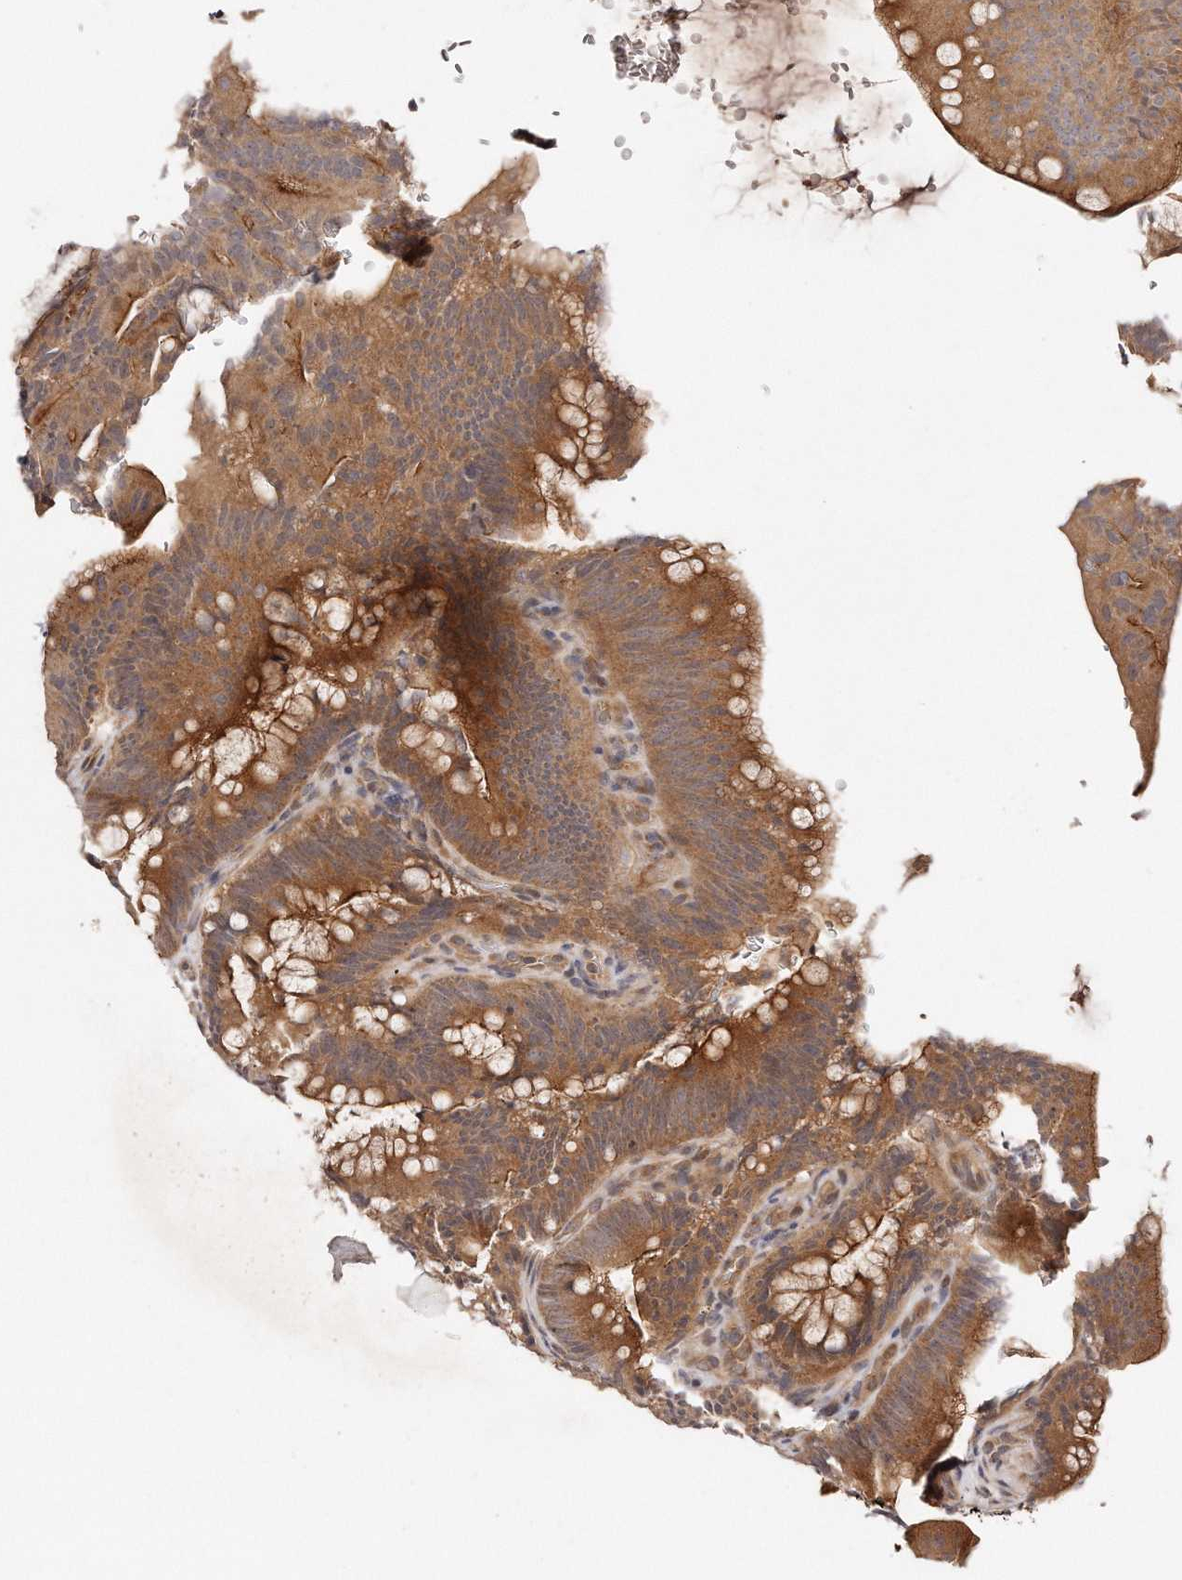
{"staining": {"intensity": "moderate", "quantity": ">75%", "location": "cytoplasmic/membranous"}, "tissue": "colorectal cancer", "cell_type": "Tumor cells", "image_type": "cancer", "snomed": [{"axis": "morphology", "description": "Normal tissue, NOS"}, {"axis": "topography", "description": "Colon"}], "caption": "Immunohistochemical staining of colorectal cancer shows moderate cytoplasmic/membranous protein positivity in approximately >75% of tumor cells. (IHC, brightfield microscopy, high magnification).", "gene": "GBP4", "patient": {"sex": "female", "age": 82}}